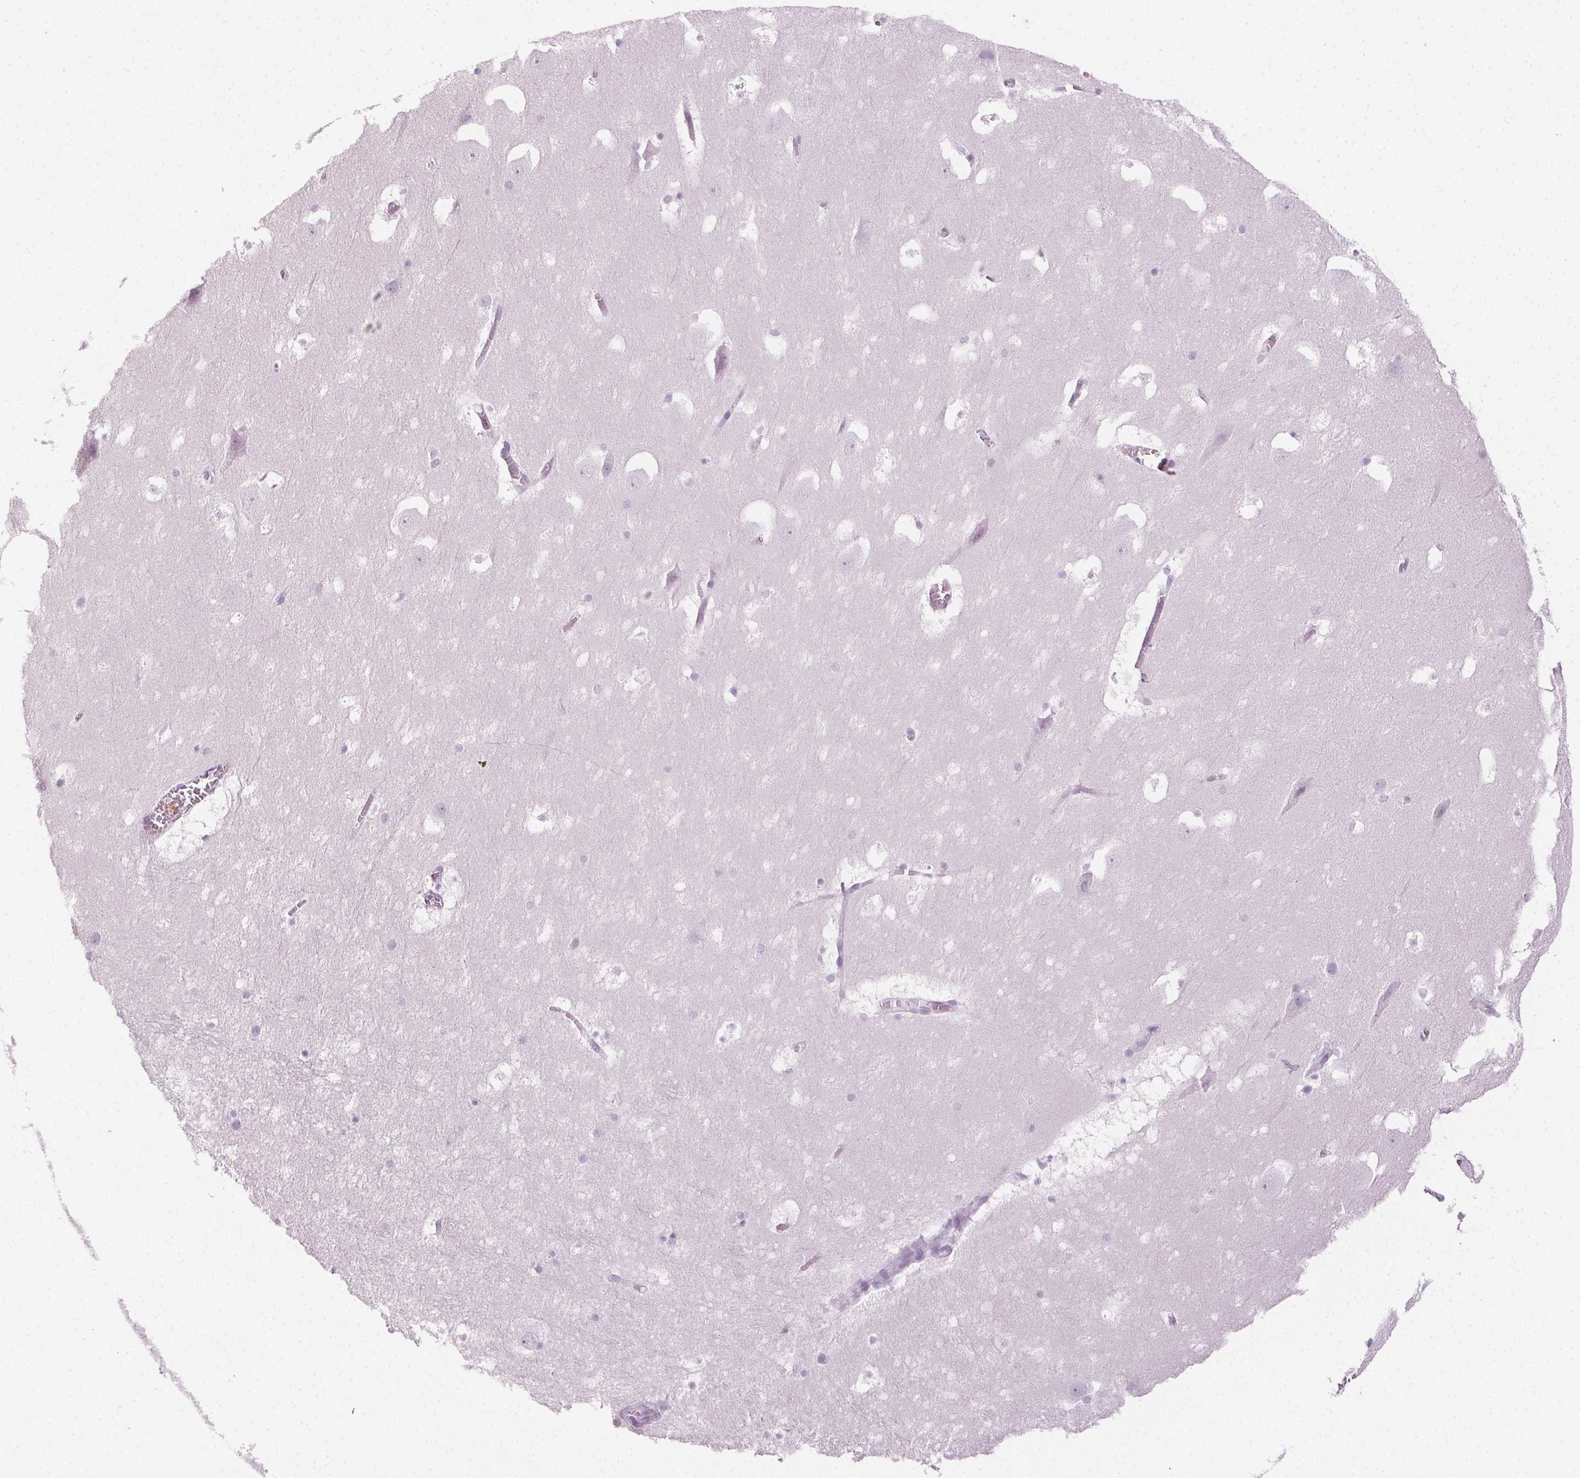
{"staining": {"intensity": "negative", "quantity": "none", "location": "none"}, "tissue": "hippocampus", "cell_type": "Glial cells", "image_type": "normal", "snomed": [{"axis": "morphology", "description": "Normal tissue, NOS"}, {"axis": "topography", "description": "Hippocampus"}], "caption": "A high-resolution micrograph shows immunohistochemistry (IHC) staining of normal hippocampus, which demonstrates no significant staining in glial cells. (DAB (3,3'-diaminobenzidine) immunohistochemistry with hematoxylin counter stain).", "gene": "MPO", "patient": {"sex": "male", "age": 45}}